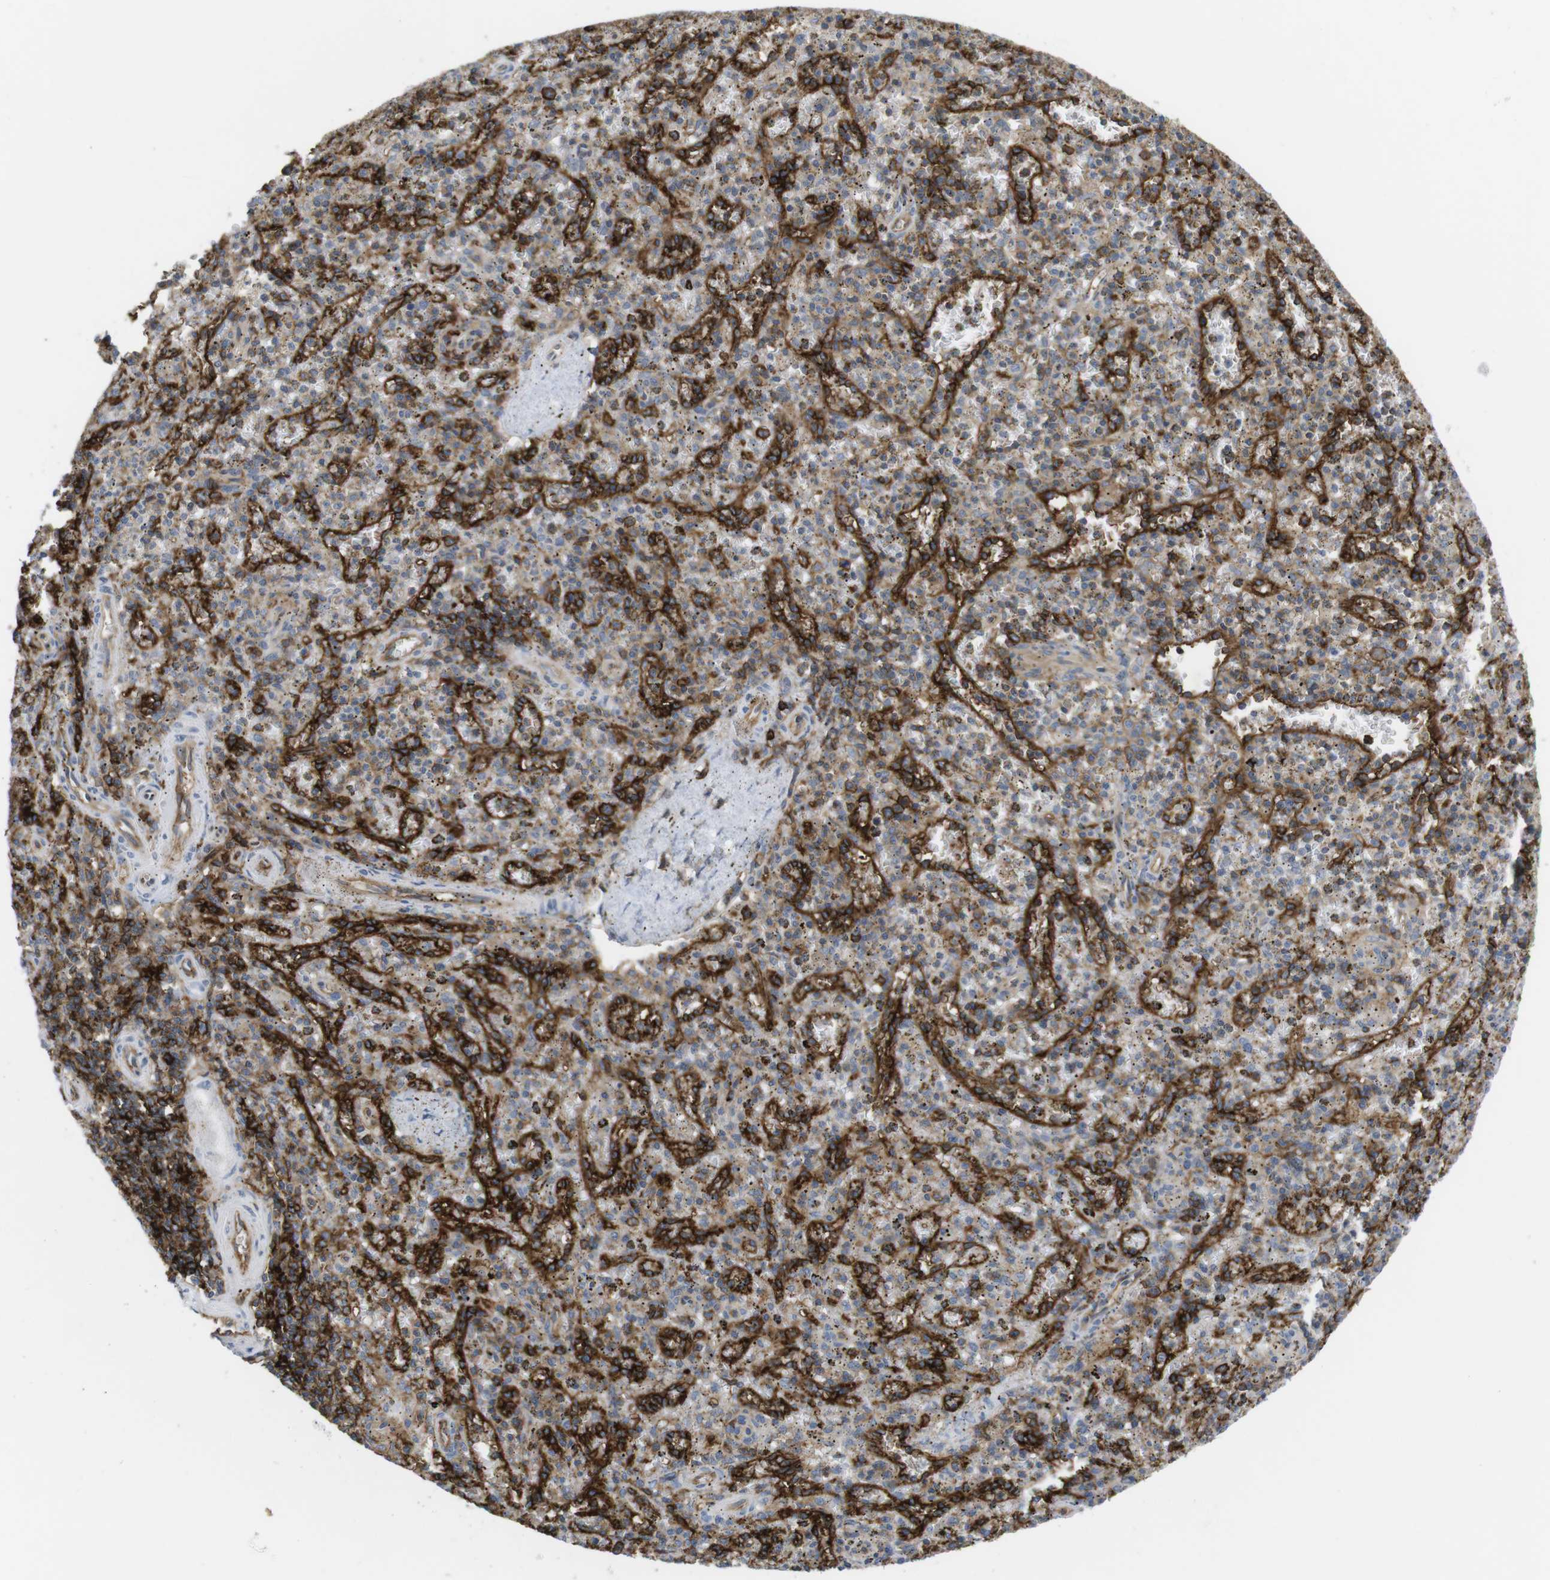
{"staining": {"intensity": "moderate", "quantity": "25%-75%", "location": "cytoplasmic/membranous"}, "tissue": "spleen", "cell_type": "Cells in red pulp", "image_type": "normal", "snomed": [{"axis": "morphology", "description": "Normal tissue, NOS"}, {"axis": "topography", "description": "Spleen"}], "caption": "Immunohistochemical staining of benign spleen reveals medium levels of moderate cytoplasmic/membranous expression in about 25%-75% of cells in red pulp. The staining was performed using DAB (3,3'-diaminobenzidine) to visualize the protein expression in brown, while the nuclei were stained in blue with hematoxylin (Magnification: 20x).", "gene": "CCR6", "patient": {"sex": "male", "age": 72}}